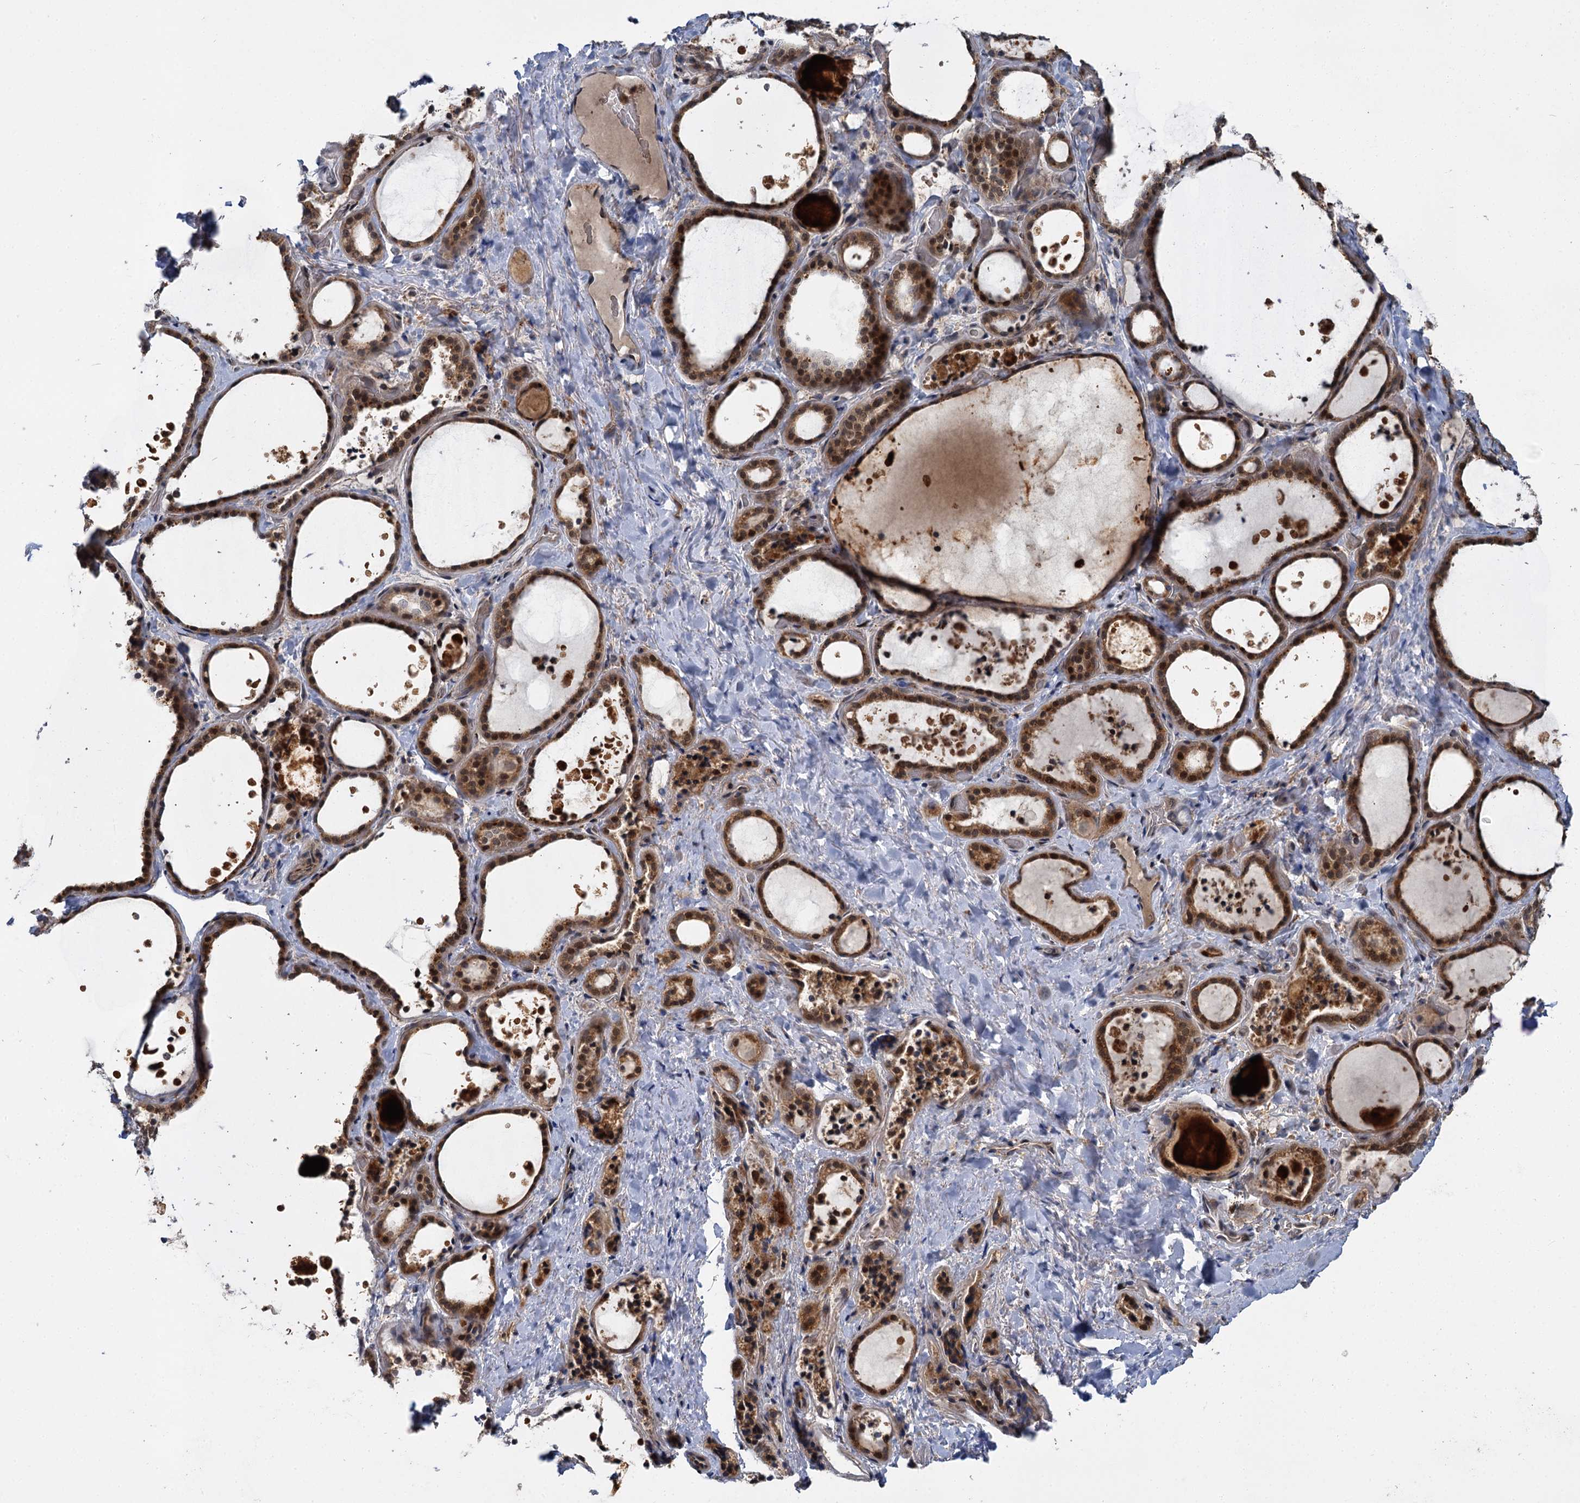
{"staining": {"intensity": "moderate", "quantity": ">75%", "location": "cytoplasmic/membranous,nuclear"}, "tissue": "thyroid gland", "cell_type": "Glandular cells", "image_type": "normal", "snomed": [{"axis": "morphology", "description": "Normal tissue, NOS"}, {"axis": "topography", "description": "Thyroid gland"}], "caption": "The immunohistochemical stain labels moderate cytoplasmic/membranous,nuclear expression in glandular cells of benign thyroid gland. (DAB = brown stain, brightfield microscopy at high magnification).", "gene": "APBA2", "patient": {"sex": "female", "age": 44}}